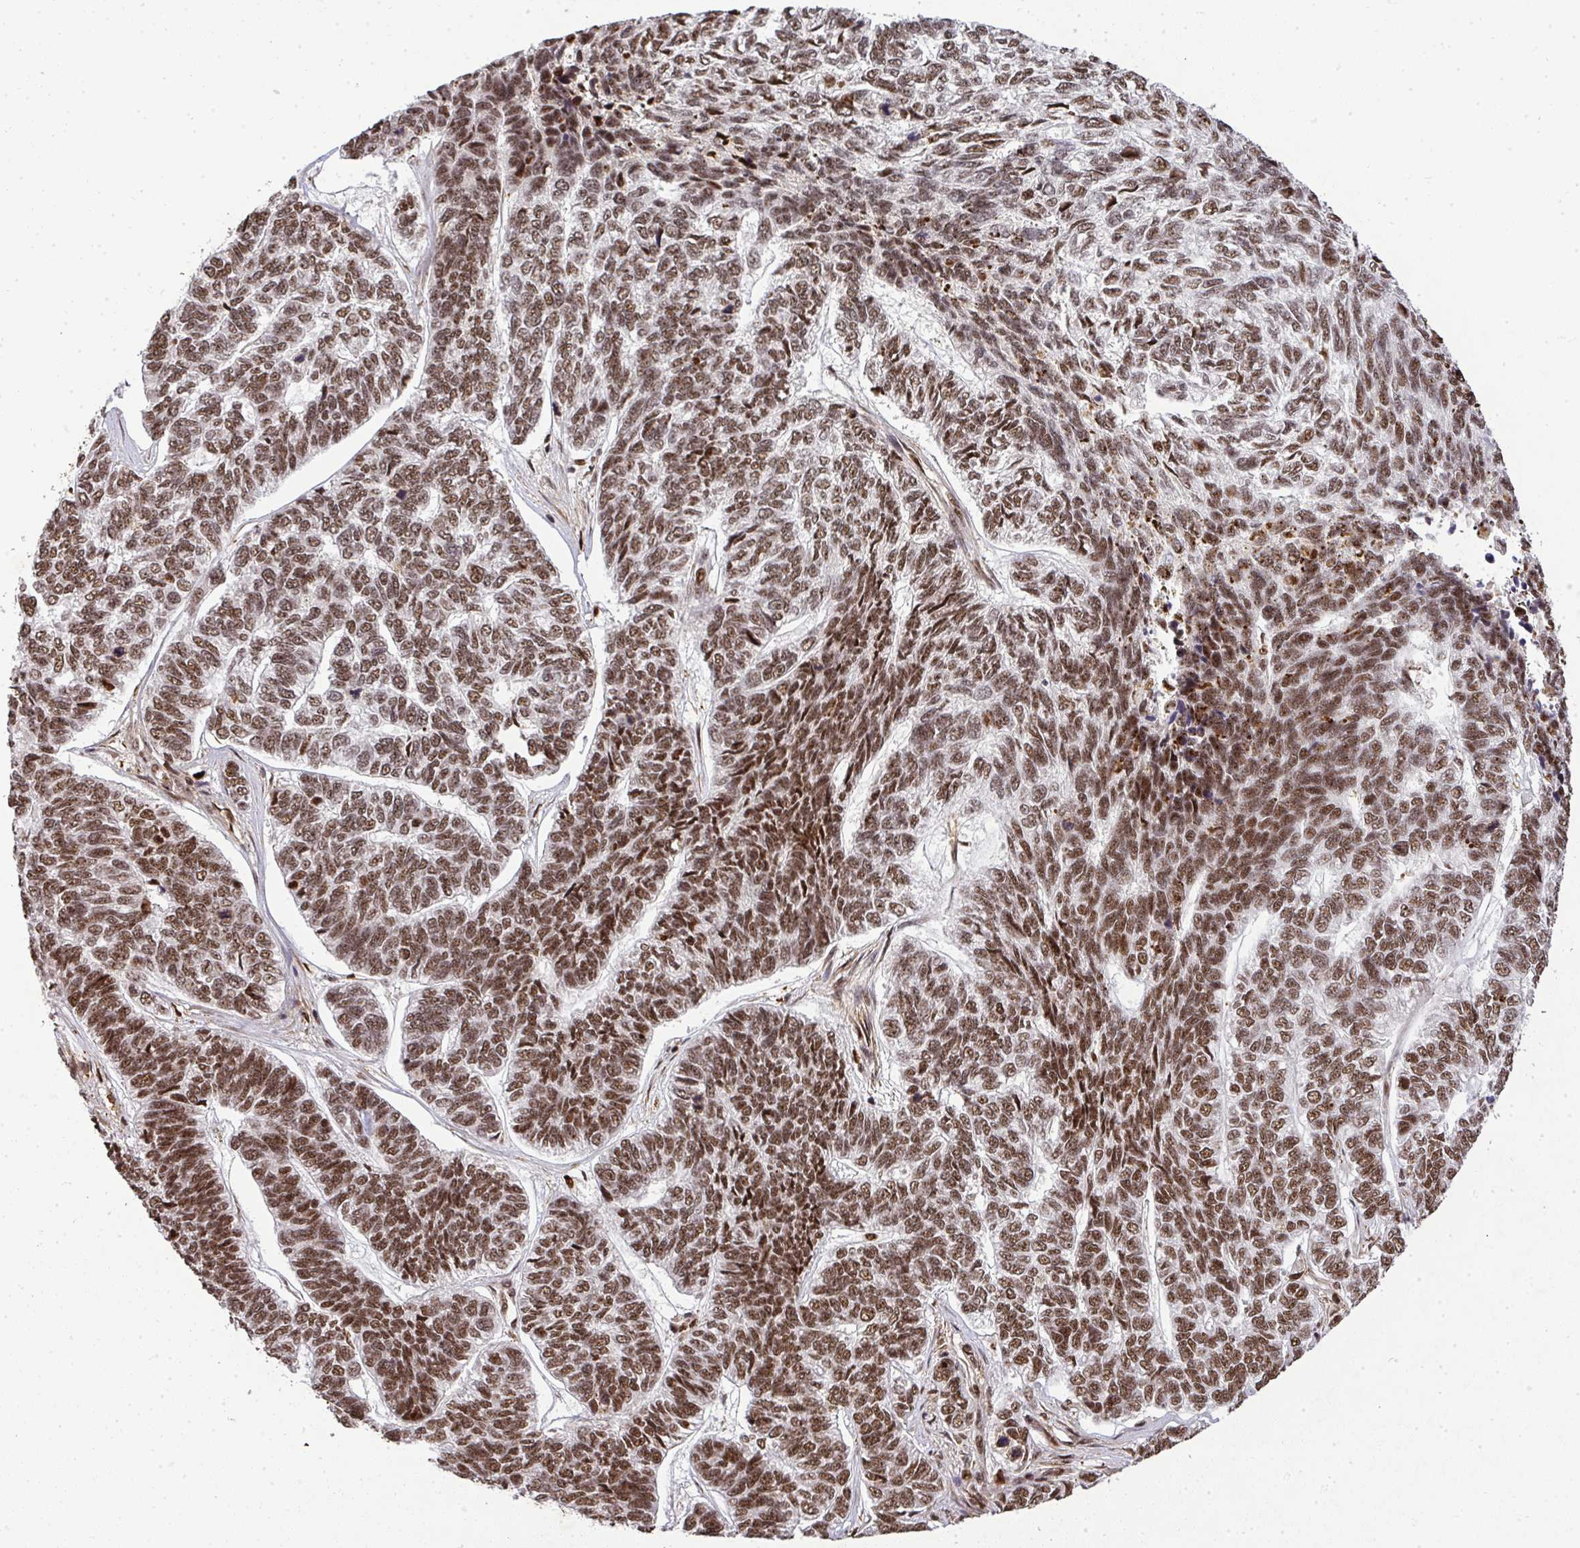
{"staining": {"intensity": "moderate", "quantity": ">75%", "location": "nuclear"}, "tissue": "skin cancer", "cell_type": "Tumor cells", "image_type": "cancer", "snomed": [{"axis": "morphology", "description": "Basal cell carcinoma"}, {"axis": "topography", "description": "Skin"}], "caption": "The photomicrograph reveals staining of skin basal cell carcinoma, revealing moderate nuclear protein expression (brown color) within tumor cells. (Brightfield microscopy of DAB IHC at high magnification).", "gene": "U2AF1", "patient": {"sex": "female", "age": 65}}